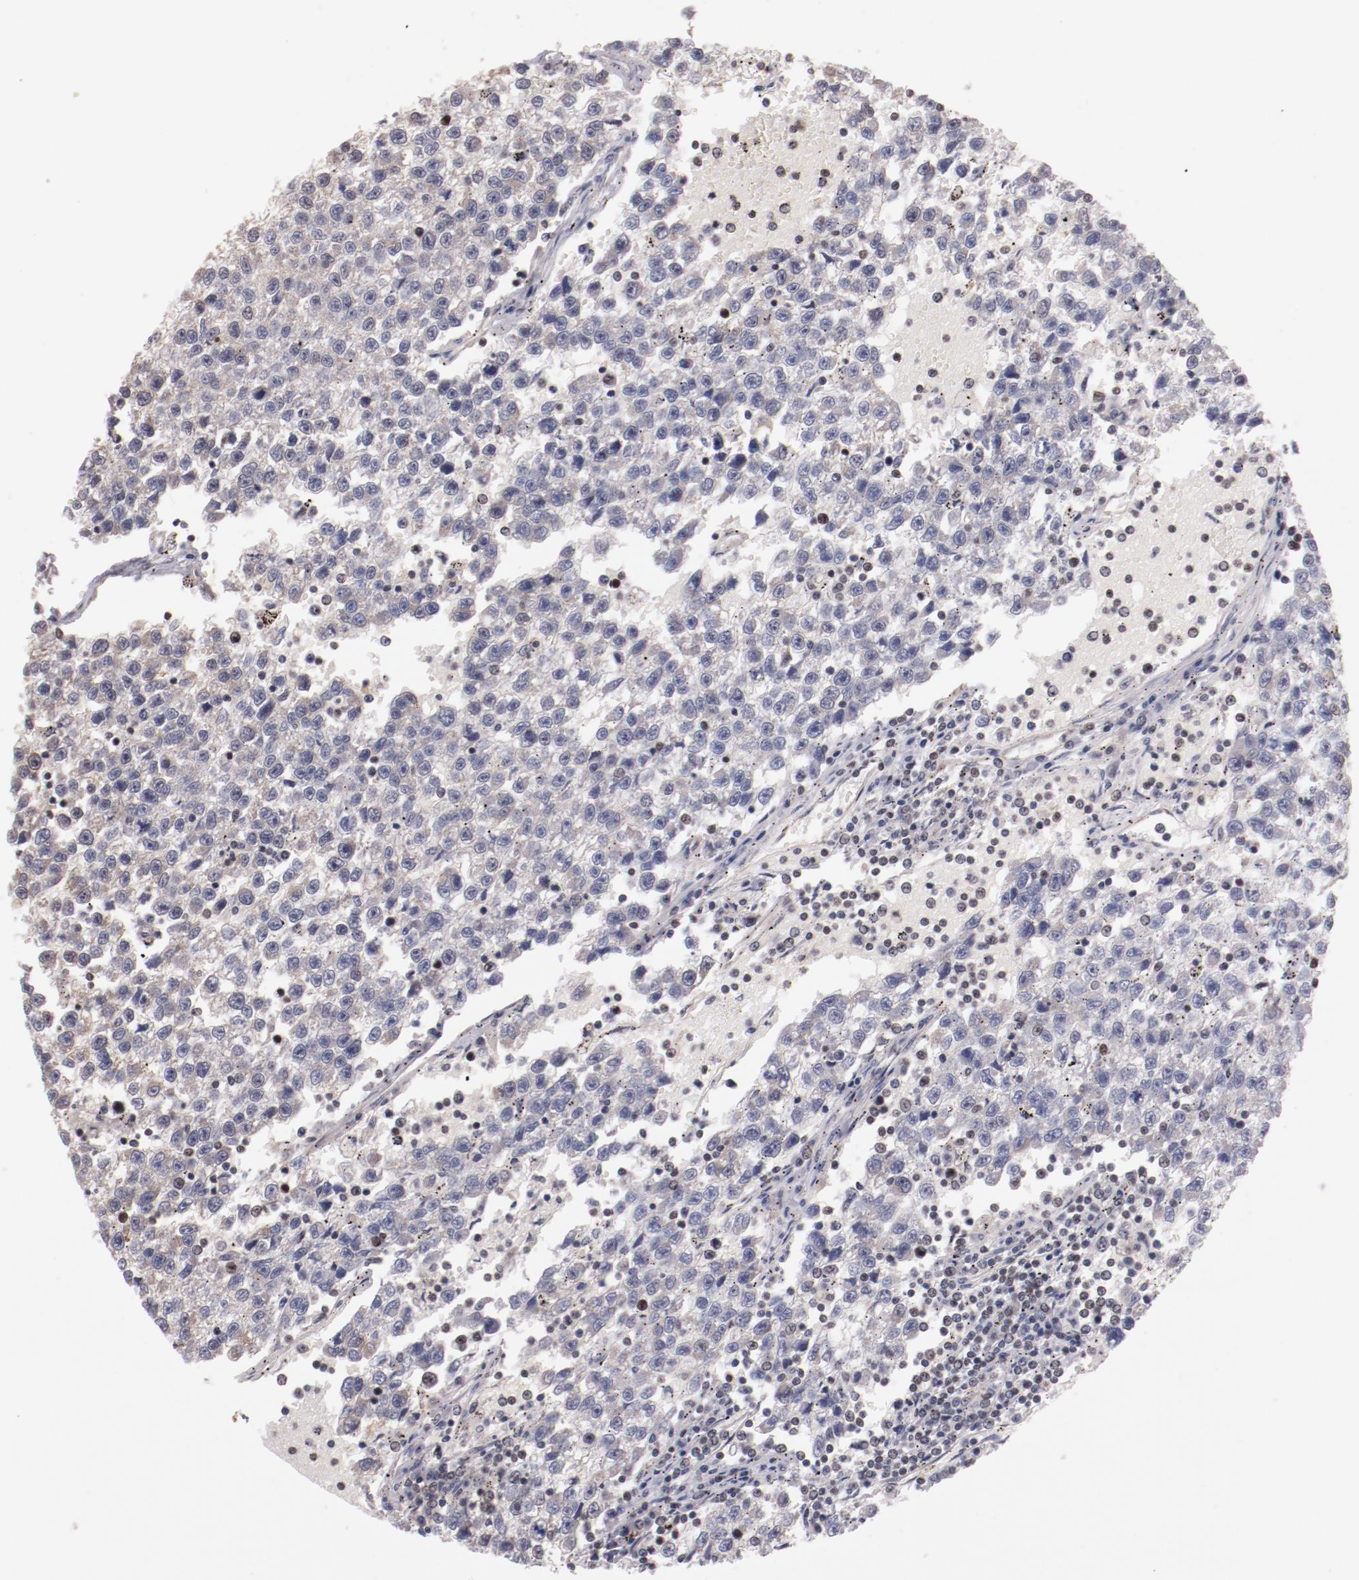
{"staining": {"intensity": "weak", "quantity": "<25%", "location": "nuclear"}, "tissue": "testis cancer", "cell_type": "Tumor cells", "image_type": "cancer", "snomed": [{"axis": "morphology", "description": "Seminoma, NOS"}, {"axis": "topography", "description": "Testis"}], "caption": "Immunohistochemistry histopathology image of testis cancer (seminoma) stained for a protein (brown), which demonstrates no positivity in tumor cells.", "gene": "STAG2", "patient": {"sex": "male", "age": 35}}